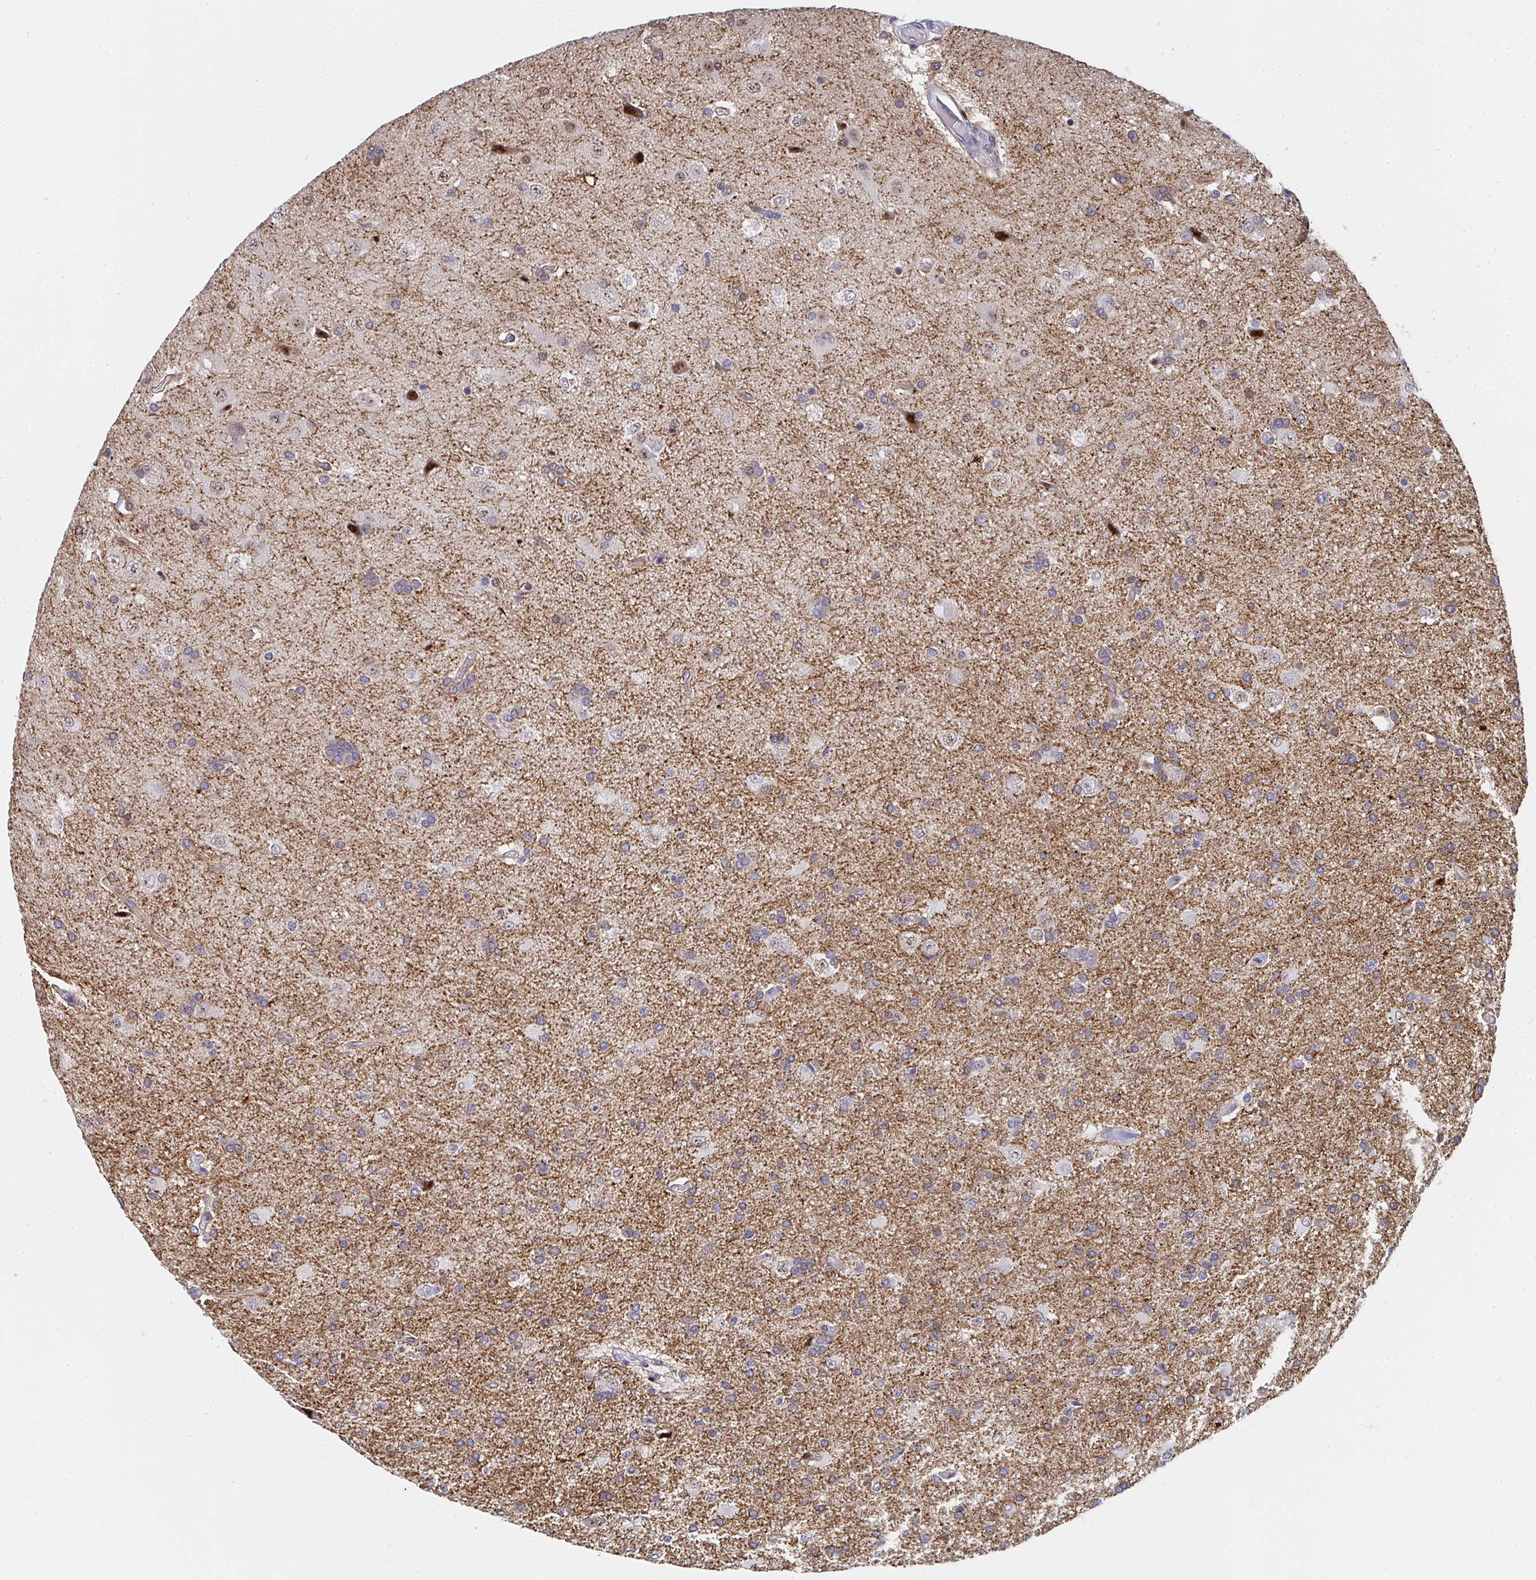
{"staining": {"intensity": "weak", "quantity": "25%-75%", "location": "cytoplasmic/membranous"}, "tissue": "glioma", "cell_type": "Tumor cells", "image_type": "cancer", "snomed": [{"axis": "morphology", "description": "Glioma, malignant, High grade"}, {"axis": "topography", "description": "Brain"}], "caption": "A histopathology image showing weak cytoplasmic/membranous positivity in about 25%-75% of tumor cells in glioma, as visualized by brown immunohistochemical staining.", "gene": "ZIC3", "patient": {"sex": "male", "age": 68}}